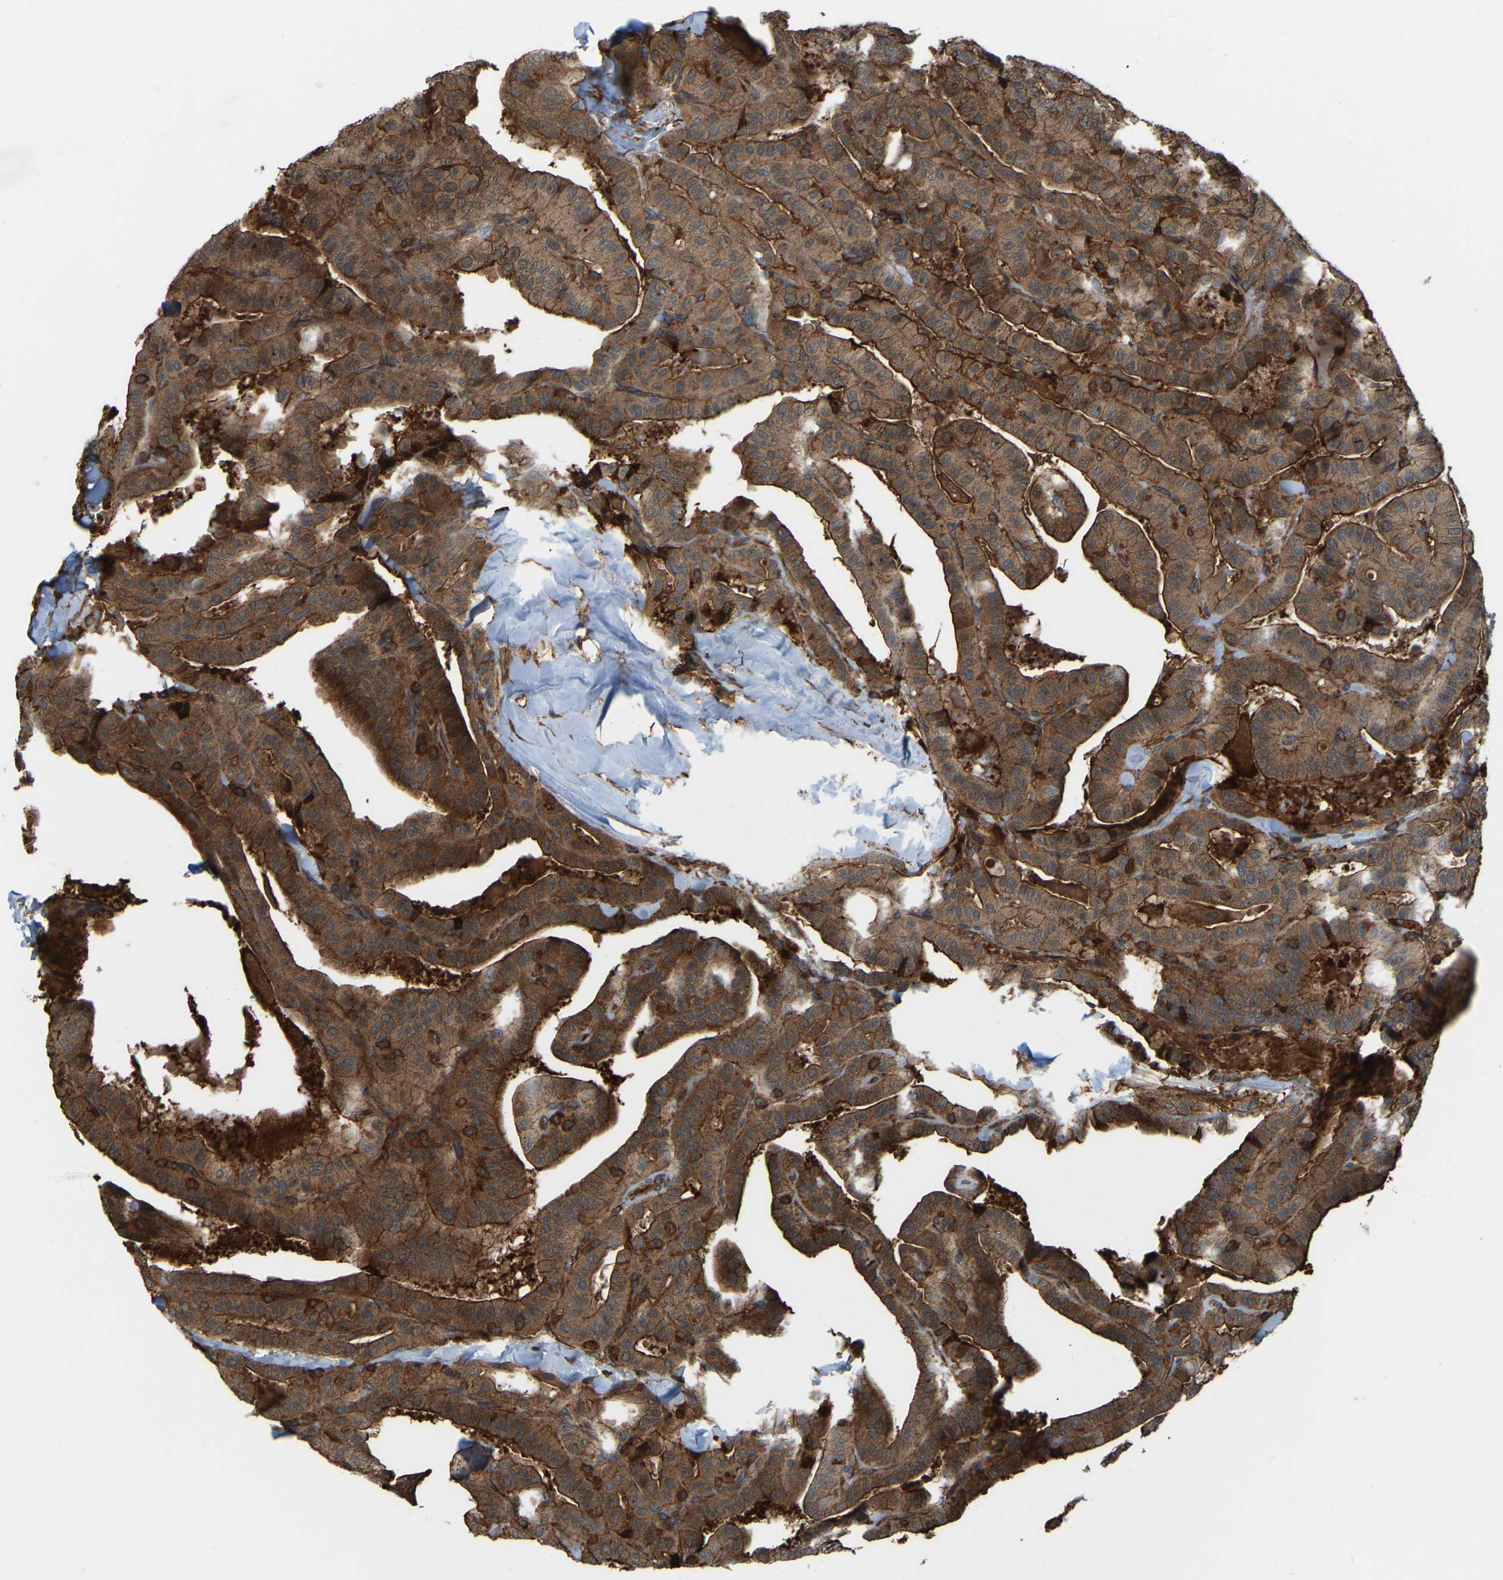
{"staining": {"intensity": "strong", "quantity": ">75%", "location": "cytoplasmic/membranous"}, "tissue": "thyroid cancer", "cell_type": "Tumor cells", "image_type": "cancer", "snomed": [{"axis": "morphology", "description": "Papillary adenocarcinoma, NOS"}, {"axis": "topography", "description": "Thyroid gland"}], "caption": "Thyroid cancer stained with a protein marker demonstrates strong staining in tumor cells.", "gene": "SAMD9L", "patient": {"sex": "male", "age": 77}}